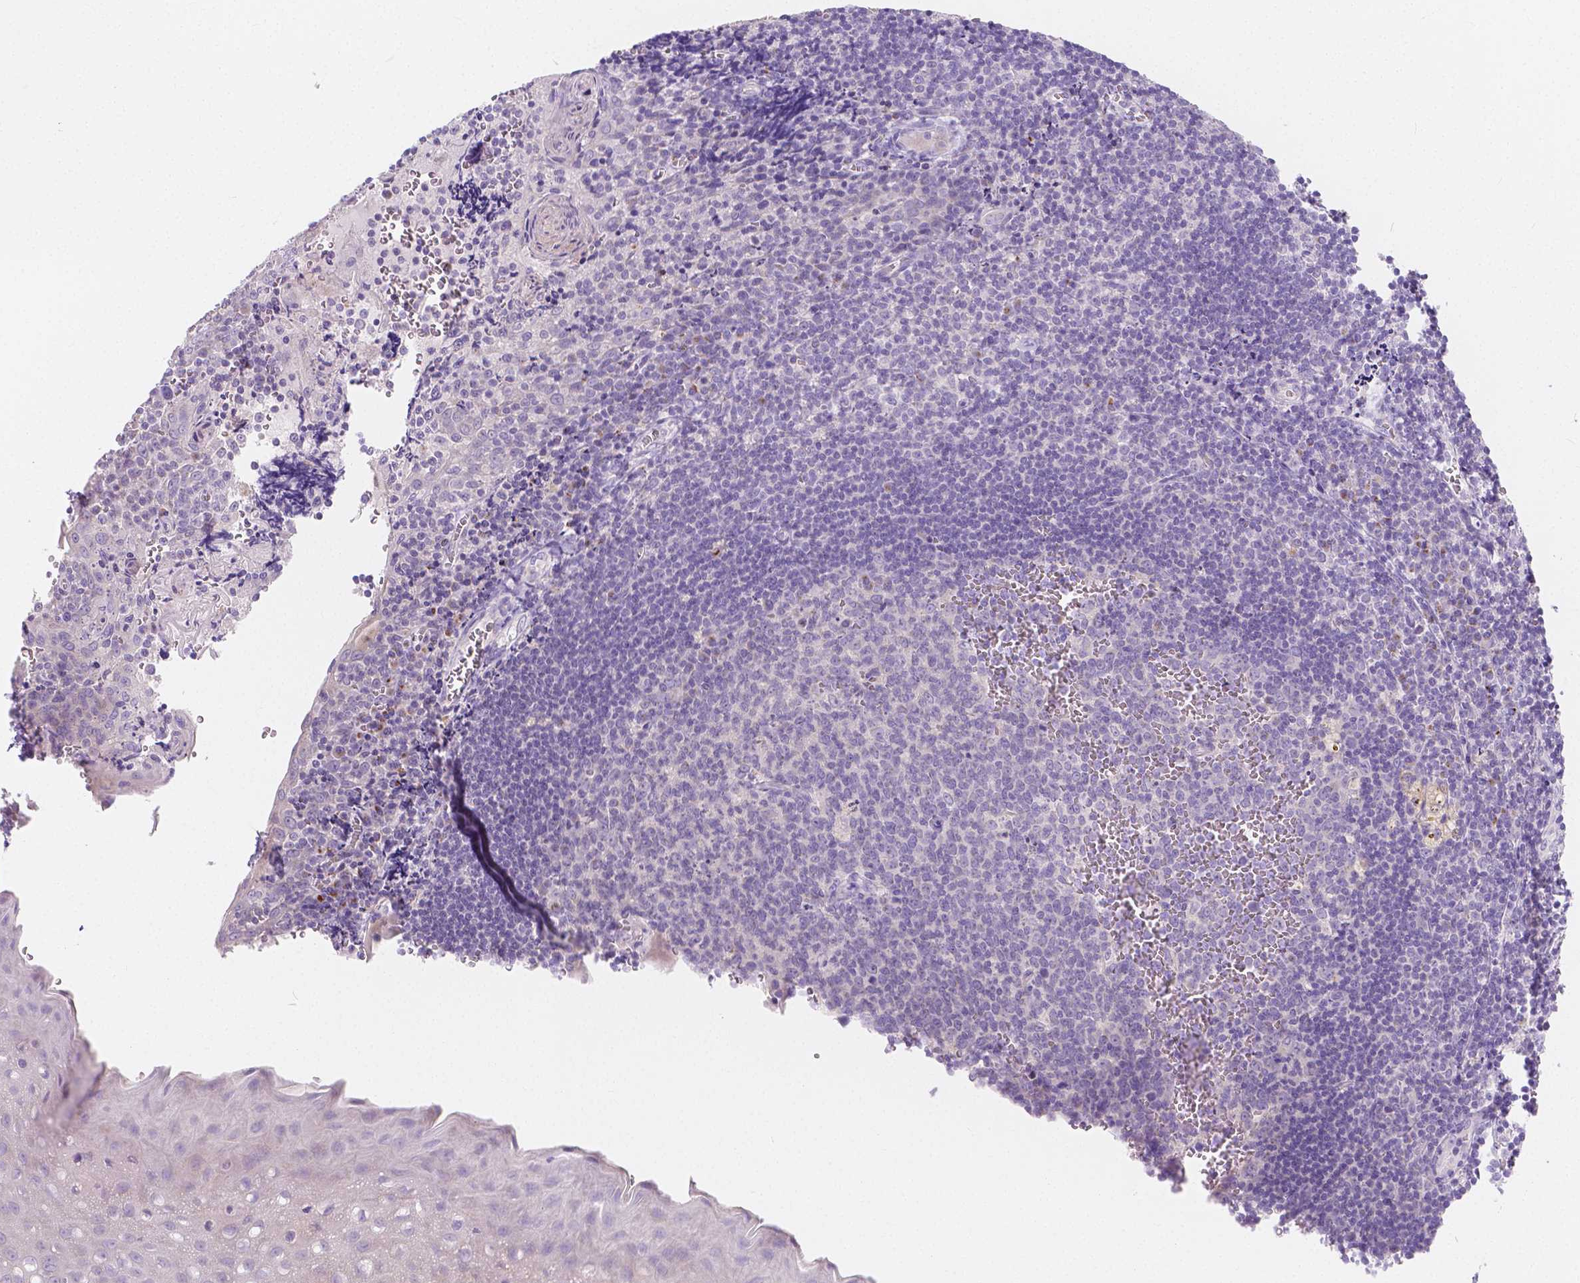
{"staining": {"intensity": "negative", "quantity": "none", "location": "none"}, "tissue": "tonsil", "cell_type": "Germinal center cells", "image_type": "normal", "snomed": [{"axis": "morphology", "description": "Normal tissue, NOS"}, {"axis": "morphology", "description": "Inflammation, NOS"}, {"axis": "topography", "description": "Tonsil"}], "caption": "Immunohistochemical staining of benign human tonsil demonstrates no significant positivity in germinal center cells. (DAB (3,3'-diaminobenzidine) immunohistochemistry, high magnification).", "gene": "RNF186", "patient": {"sex": "female", "age": 31}}